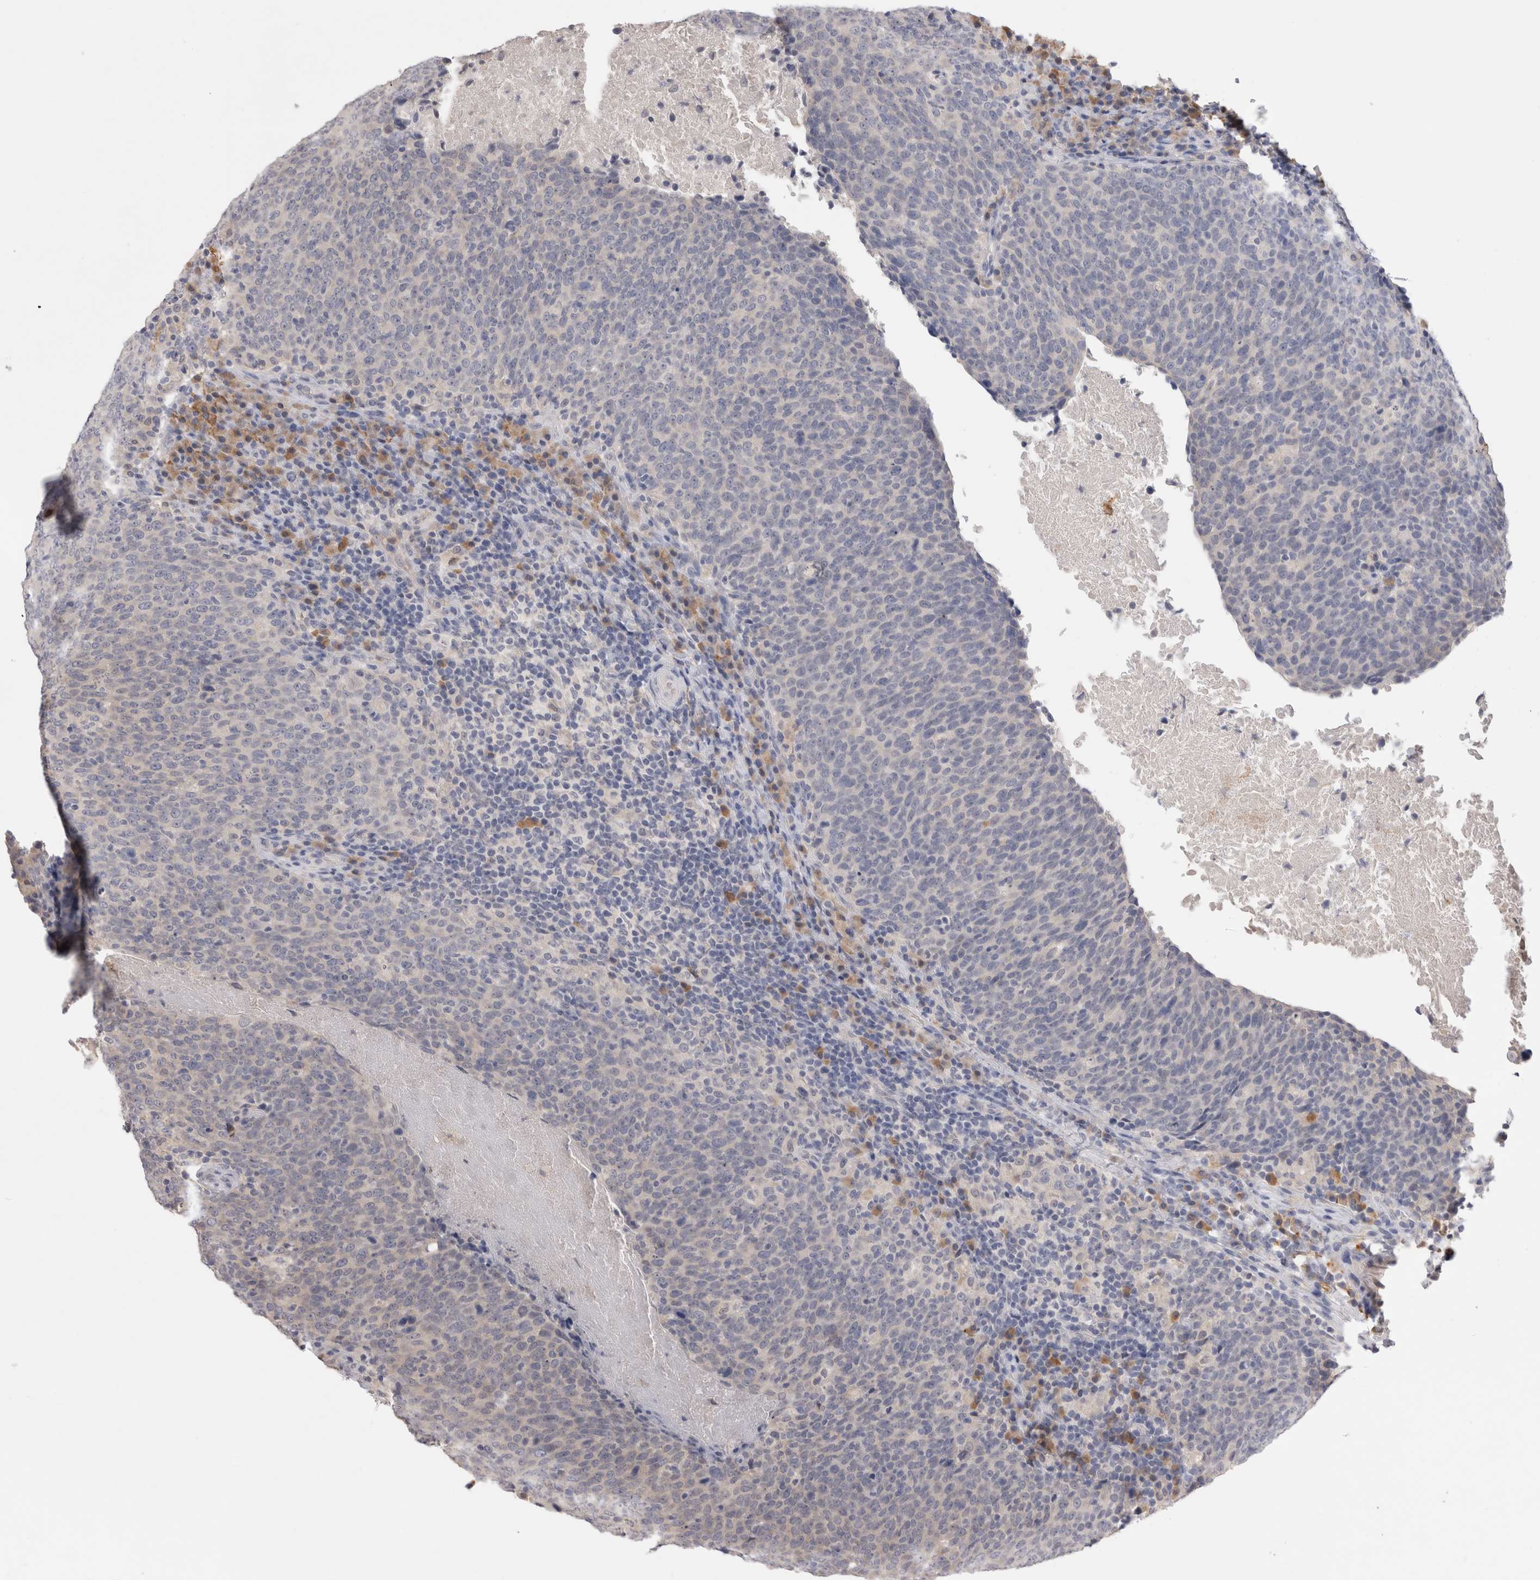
{"staining": {"intensity": "negative", "quantity": "none", "location": "none"}, "tissue": "head and neck cancer", "cell_type": "Tumor cells", "image_type": "cancer", "snomed": [{"axis": "morphology", "description": "Squamous cell carcinoma, NOS"}, {"axis": "morphology", "description": "Squamous cell carcinoma, metastatic, NOS"}, {"axis": "topography", "description": "Lymph node"}, {"axis": "topography", "description": "Head-Neck"}], "caption": "The photomicrograph displays no staining of tumor cells in head and neck metastatic squamous cell carcinoma.", "gene": "VSIG4", "patient": {"sex": "male", "age": 62}}